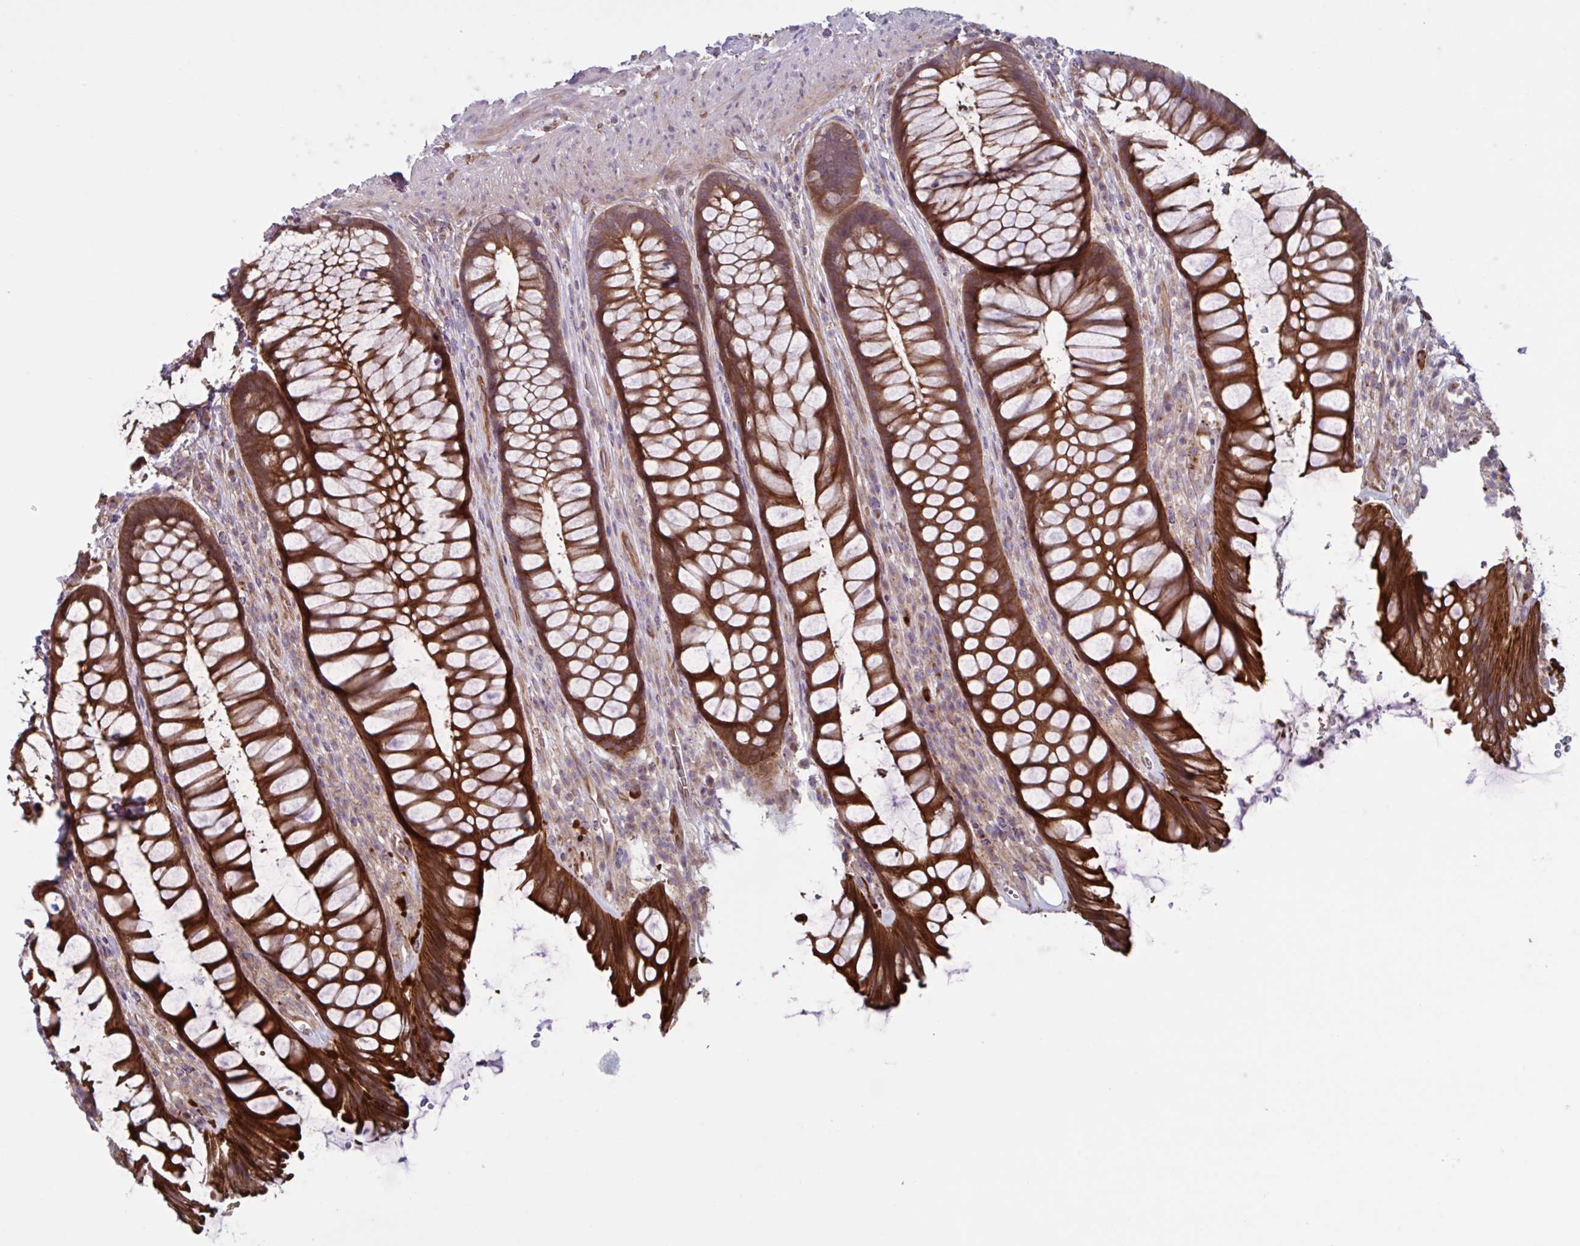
{"staining": {"intensity": "strong", "quantity": ">75%", "location": "cytoplasmic/membranous"}, "tissue": "rectum", "cell_type": "Glandular cells", "image_type": "normal", "snomed": [{"axis": "morphology", "description": "Normal tissue, NOS"}, {"axis": "topography", "description": "Rectum"}], "caption": "Protein staining of normal rectum displays strong cytoplasmic/membranous expression in approximately >75% of glandular cells.", "gene": "GLTP", "patient": {"sex": "male", "age": 53}}